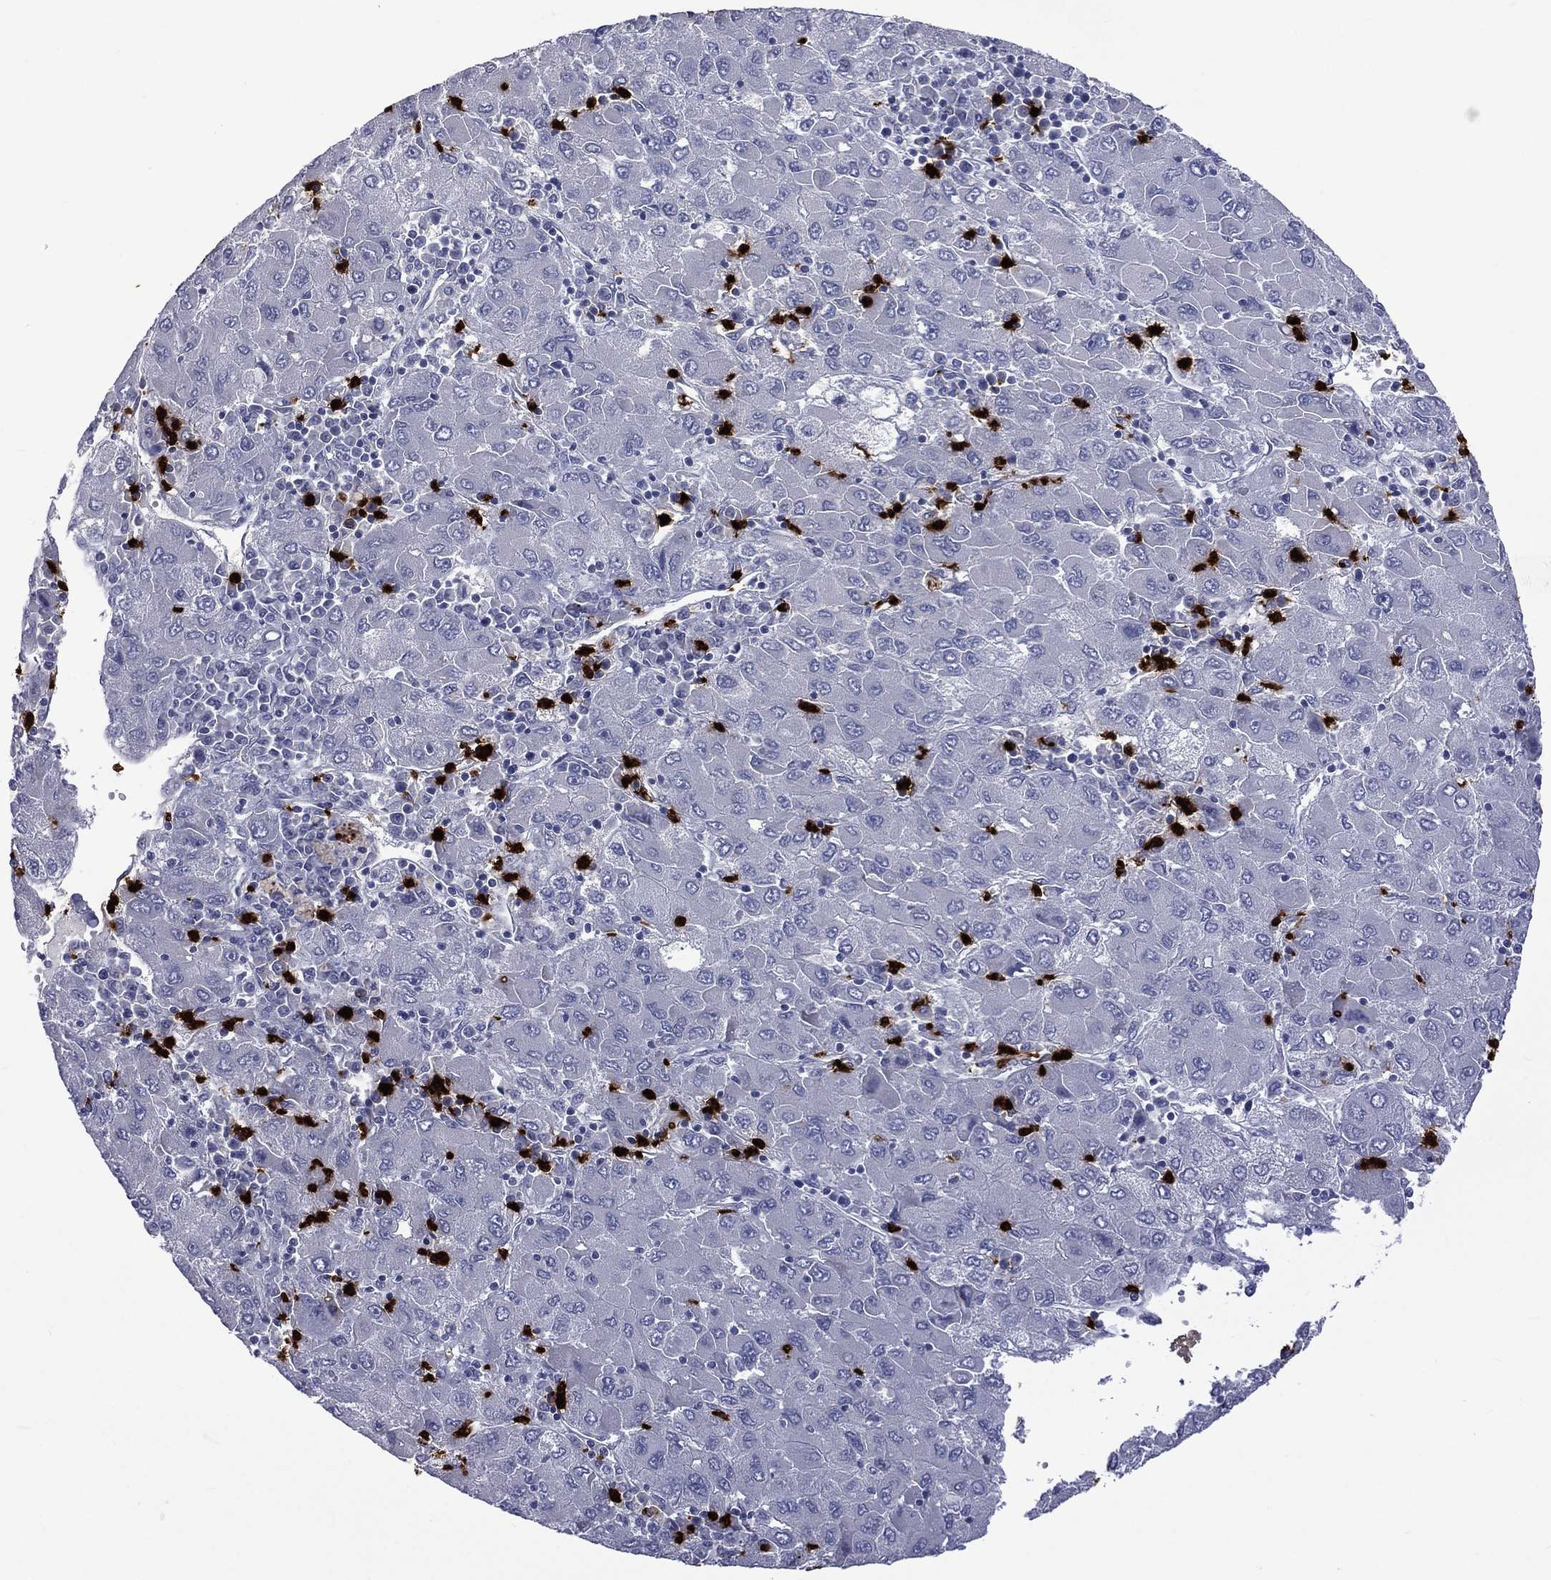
{"staining": {"intensity": "negative", "quantity": "none", "location": "none"}, "tissue": "liver cancer", "cell_type": "Tumor cells", "image_type": "cancer", "snomed": [{"axis": "morphology", "description": "Carcinoma, Hepatocellular, NOS"}, {"axis": "topography", "description": "Liver"}], "caption": "The photomicrograph reveals no significant expression in tumor cells of hepatocellular carcinoma (liver). (Brightfield microscopy of DAB IHC at high magnification).", "gene": "ELANE", "patient": {"sex": "male", "age": 75}}